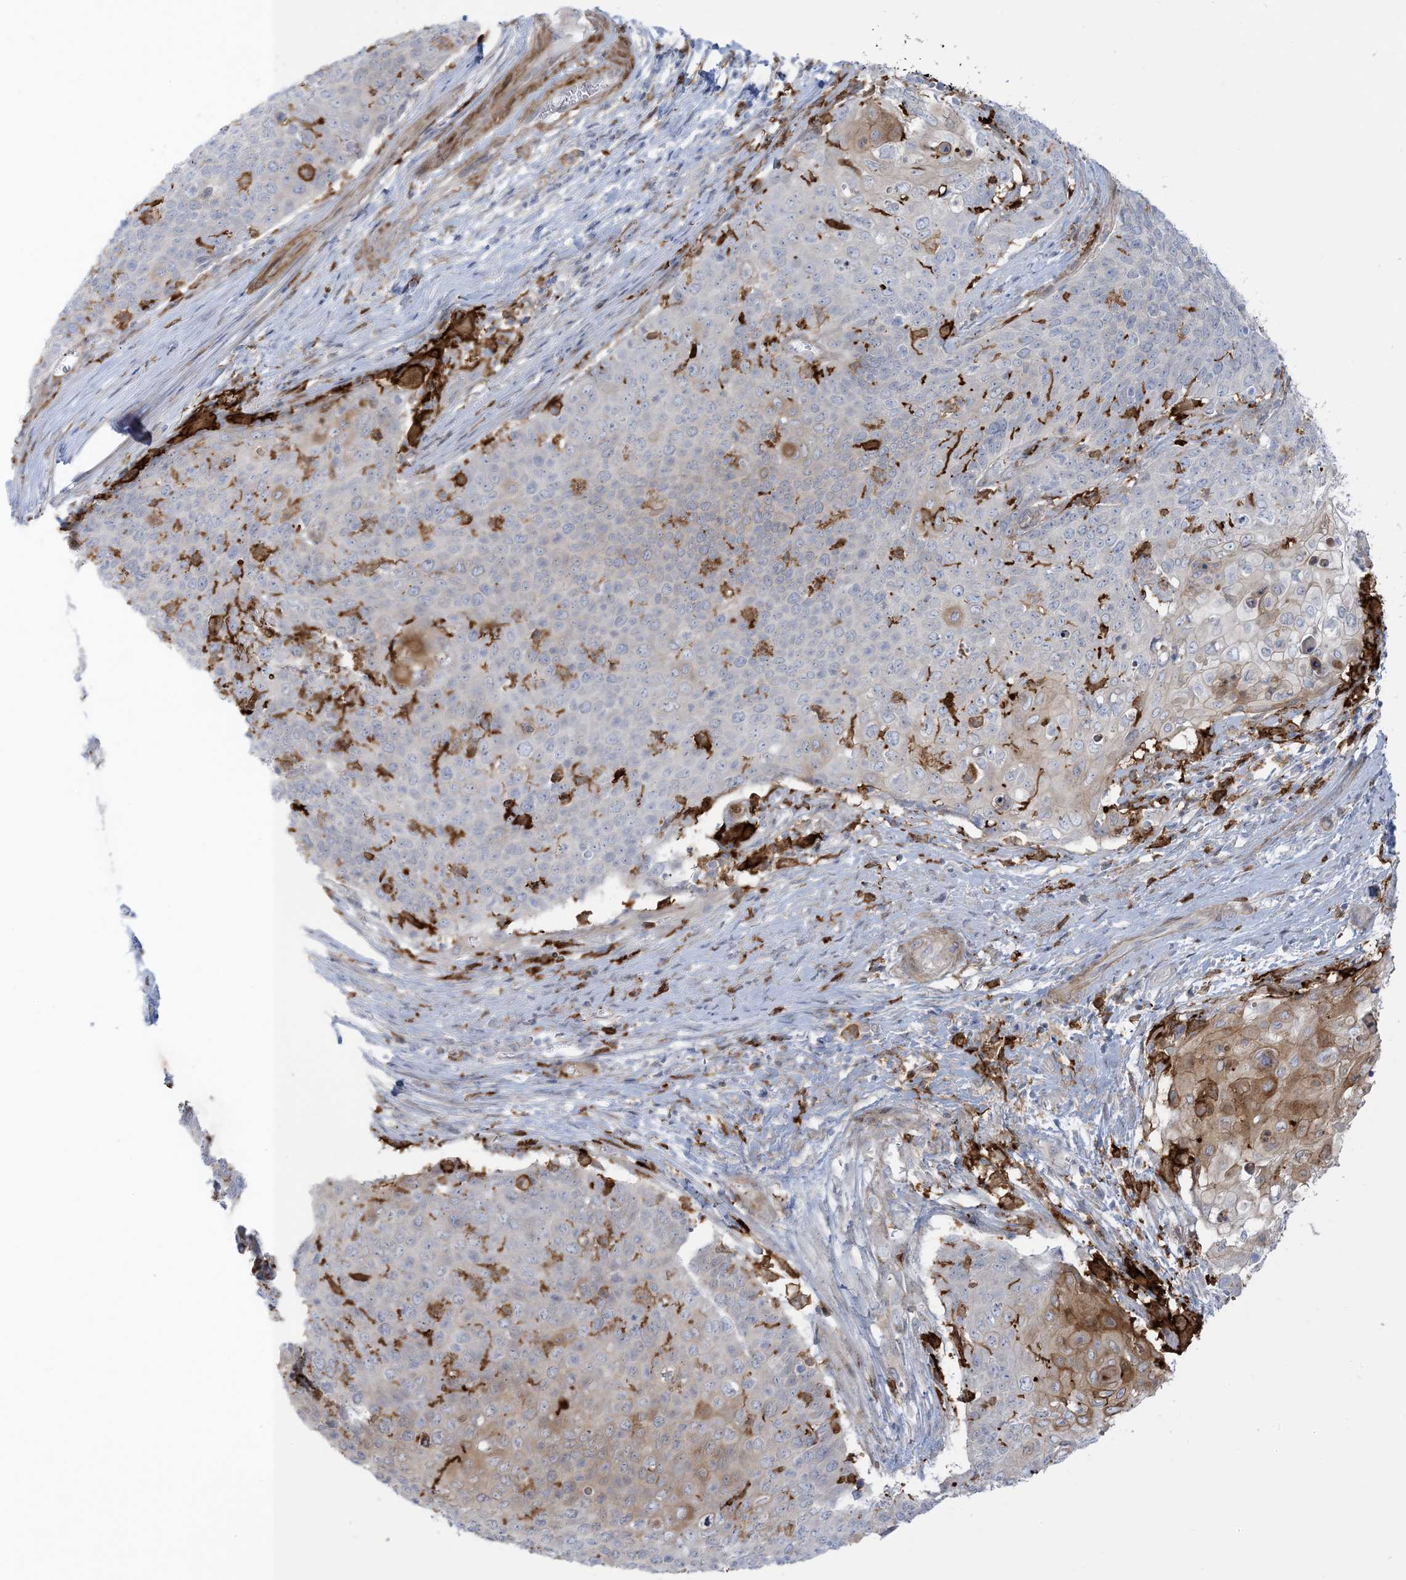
{"staining": {"intensity": "moderate", "quantity": "<25%", "location": "cytoplasmic/membranous"}, "tissue": "cervical cancer", "cell_type": "Tumor cells", "image_type": "cancer", "snomed": [{"axis": "morphology", "description": "Squamous cell carcinoma, NOS"}, {"axis": "topography", "description": "Cervix"}], "caption": "Cervical cancer tissue reveals moderate cytoplasmic/membranous staining in approximately <25% of tumor cells, visualized by immunohistochemistry. Nuclei are stained in blue.", "gene": "ICMT", "patient": {"sex": "female", "age": 39}}